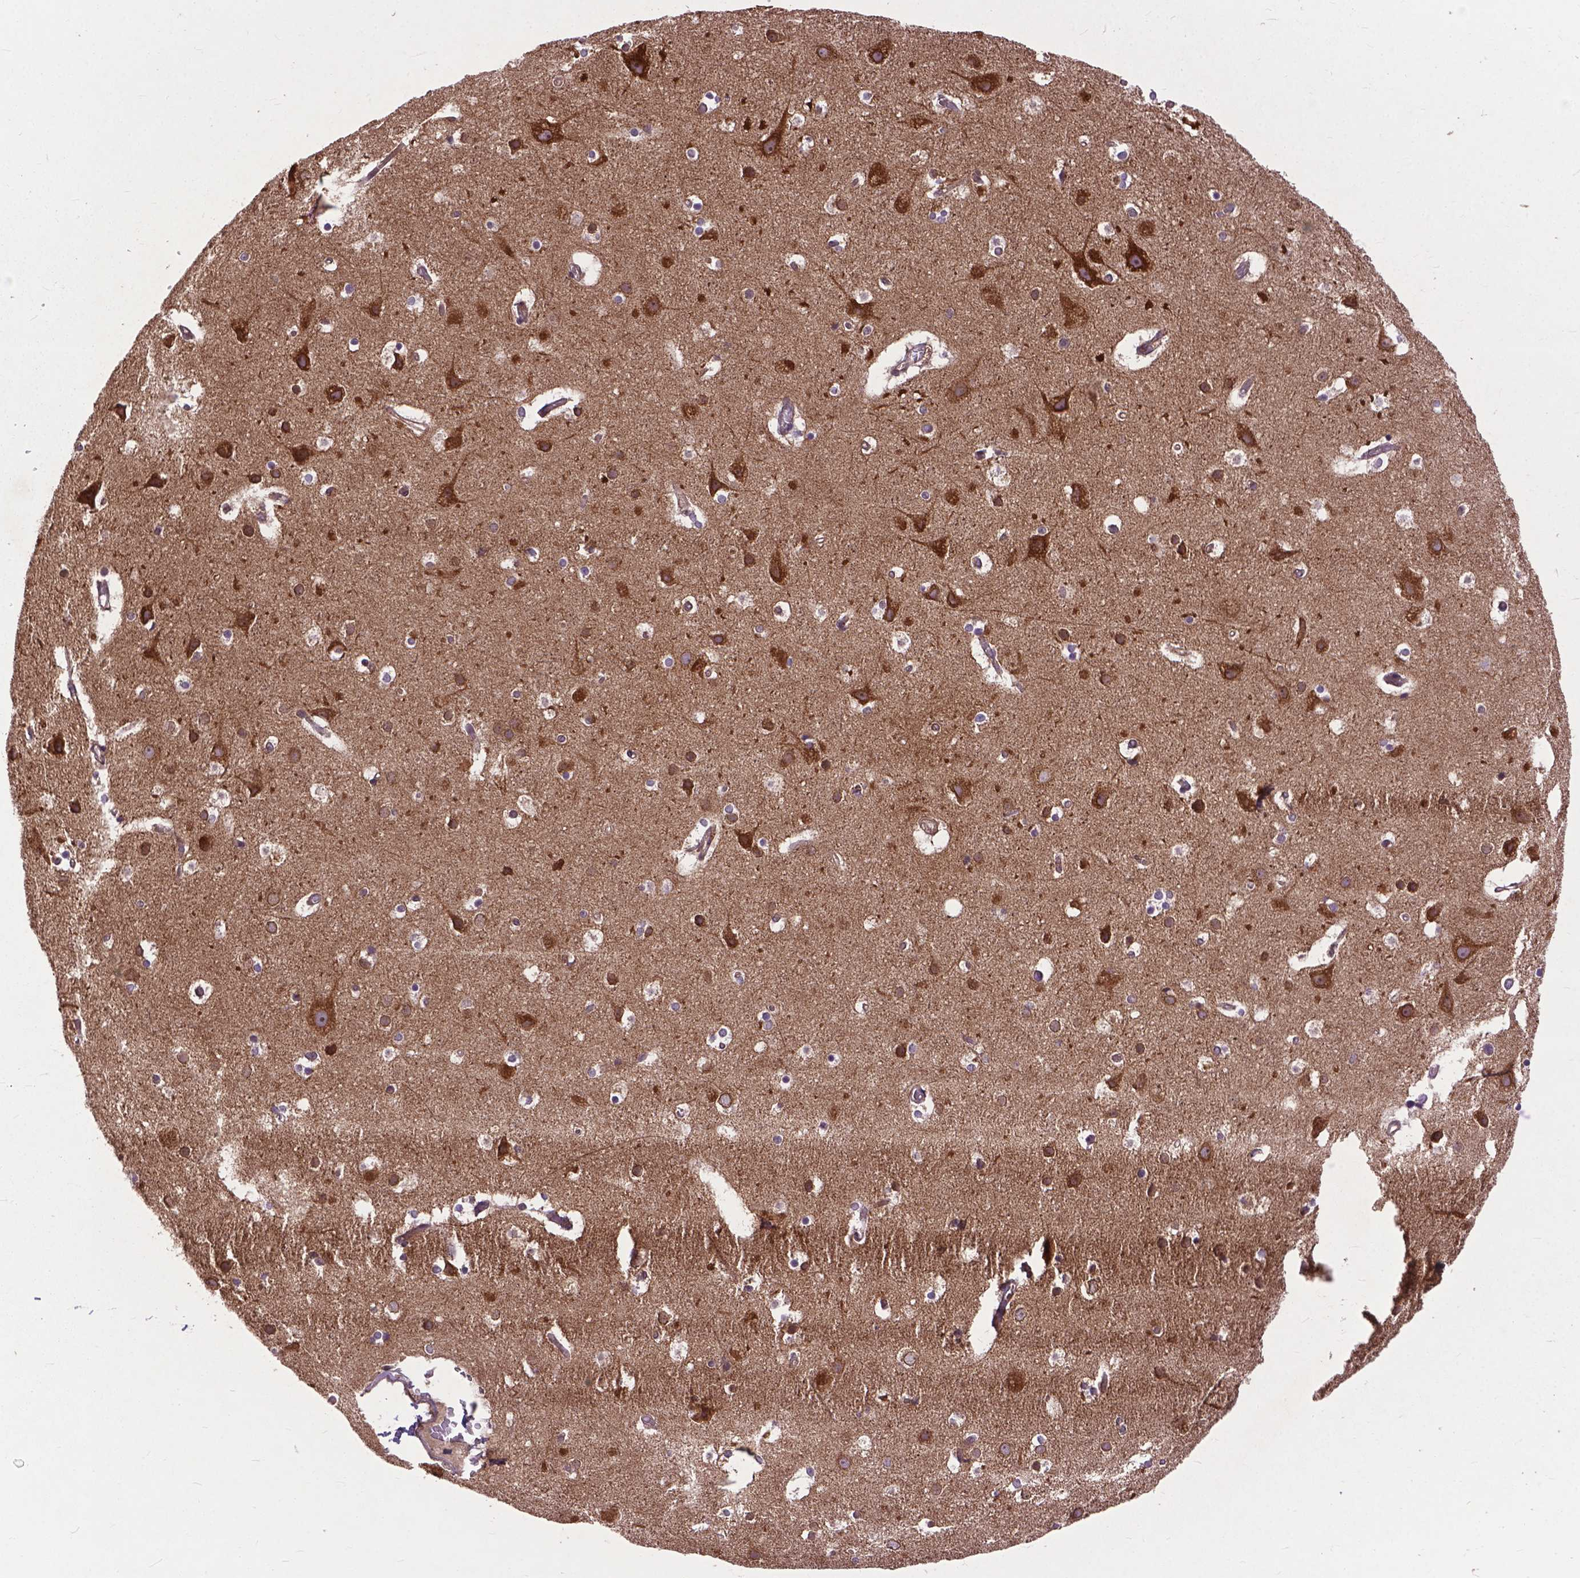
{"staining": {"intensity": "moderate", "quantity": ">75%", "location": "cytoplasmic/membranous"}, "tissue": "cerebral cortex", "cell_type": "Endothelial cells", "image_type": "normal", "snomed": [{"axis": "morphology", "description": "Normal tissue, NOS"}, {"axis": "topography", "description": "Cerebral cortex"}], "caption": "An IHC photomicrograph of unremarkable tissue is shown. Protein staining in brown labels moderate cytoplasmic/membranous positivity in cerebral cortex within endothelial cells.", "gene": "ZNF616", "patient": {"sex": "female", "age": 52}}